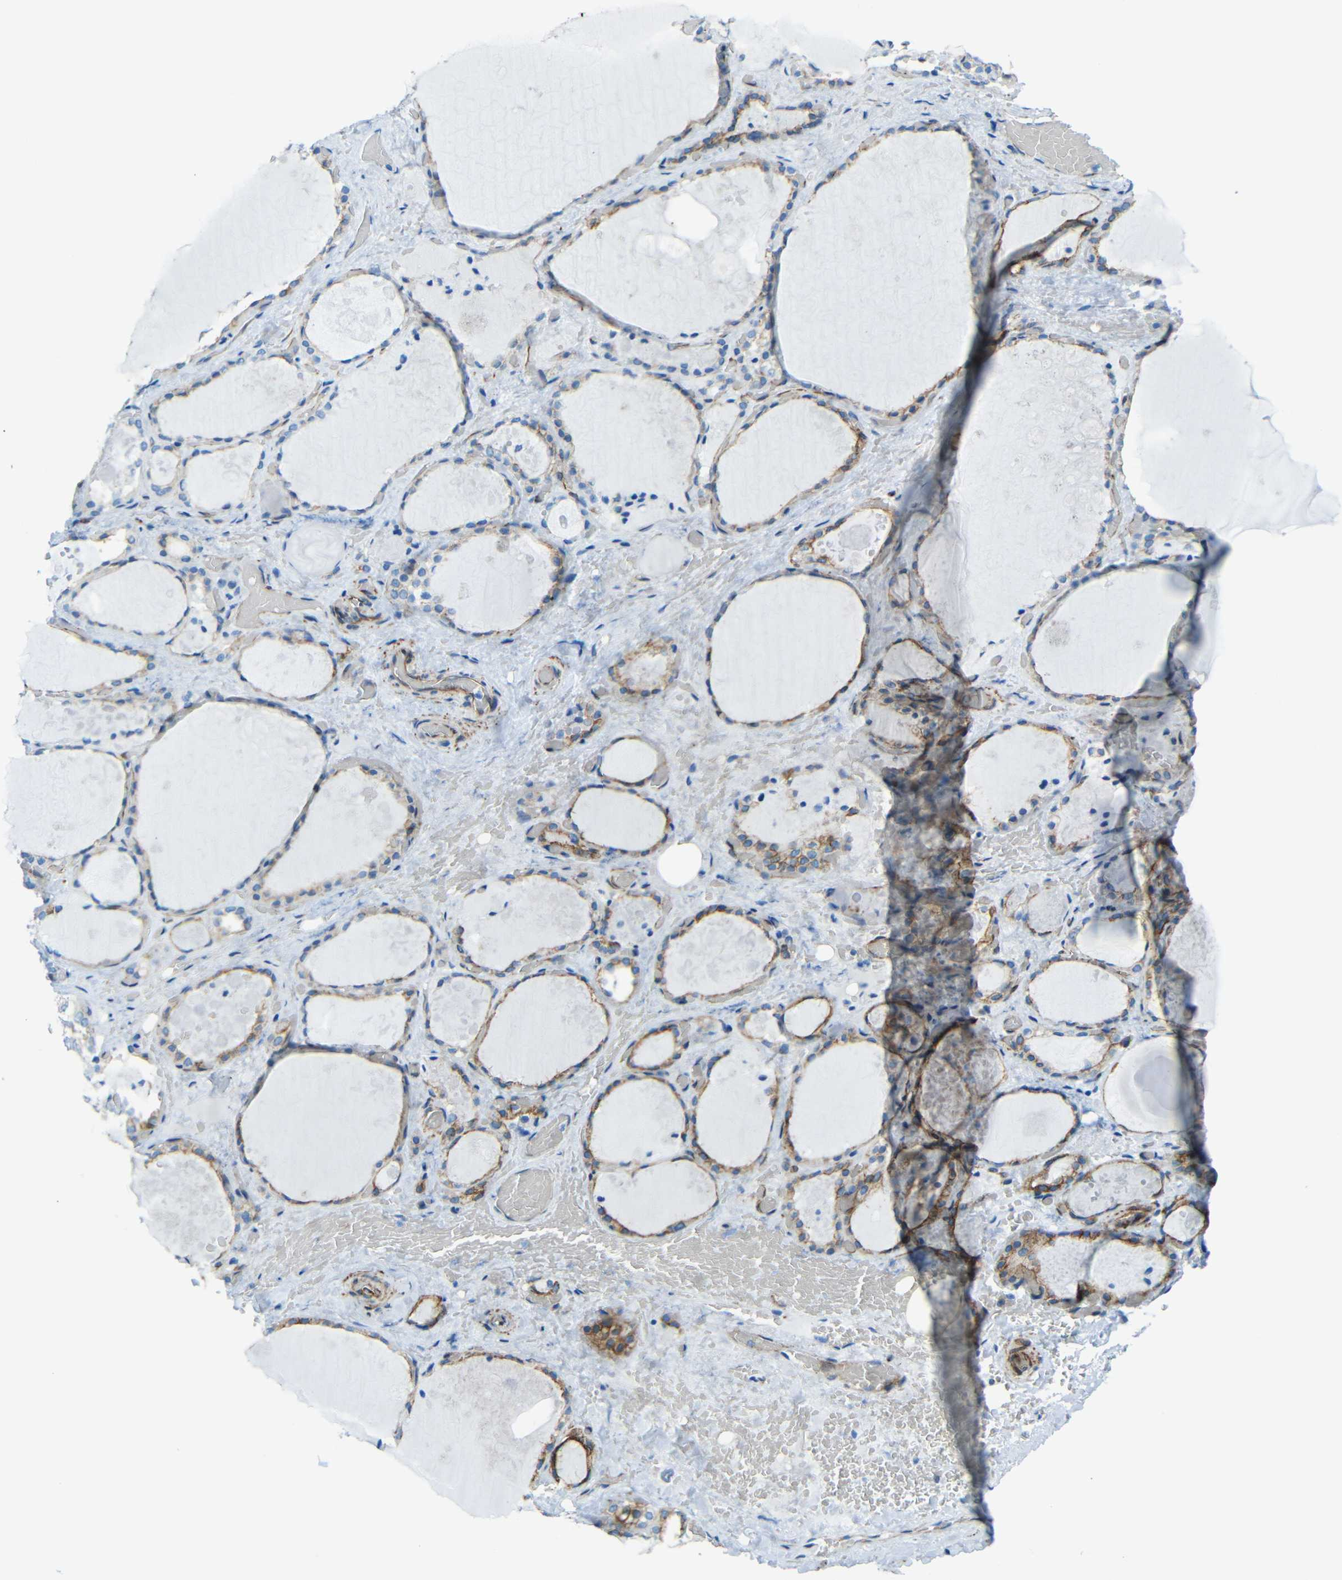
{"staining": {"intensity": "moderate", "quantity": "25%-75%", "location": "cytoplasmic/membranous"}, "tissue": "thyroid gland", "cell_type": "Glandular cells", "image_type": "normal", "snomed": [{"axis": "morphology", "description": "Normal tissue, NOS"}, {"axis": "topography", "description": "Thyroid gland"}], "caption": "IHC image of normal thyroid gland stained for a protein (brown), which displays medium levels of moderate cytoplasmic/membranous positivity in approximately 25%-75% of glandular cells.", "gene": "TUBB4B", "patient": {"sex": "male", "age": 61}}